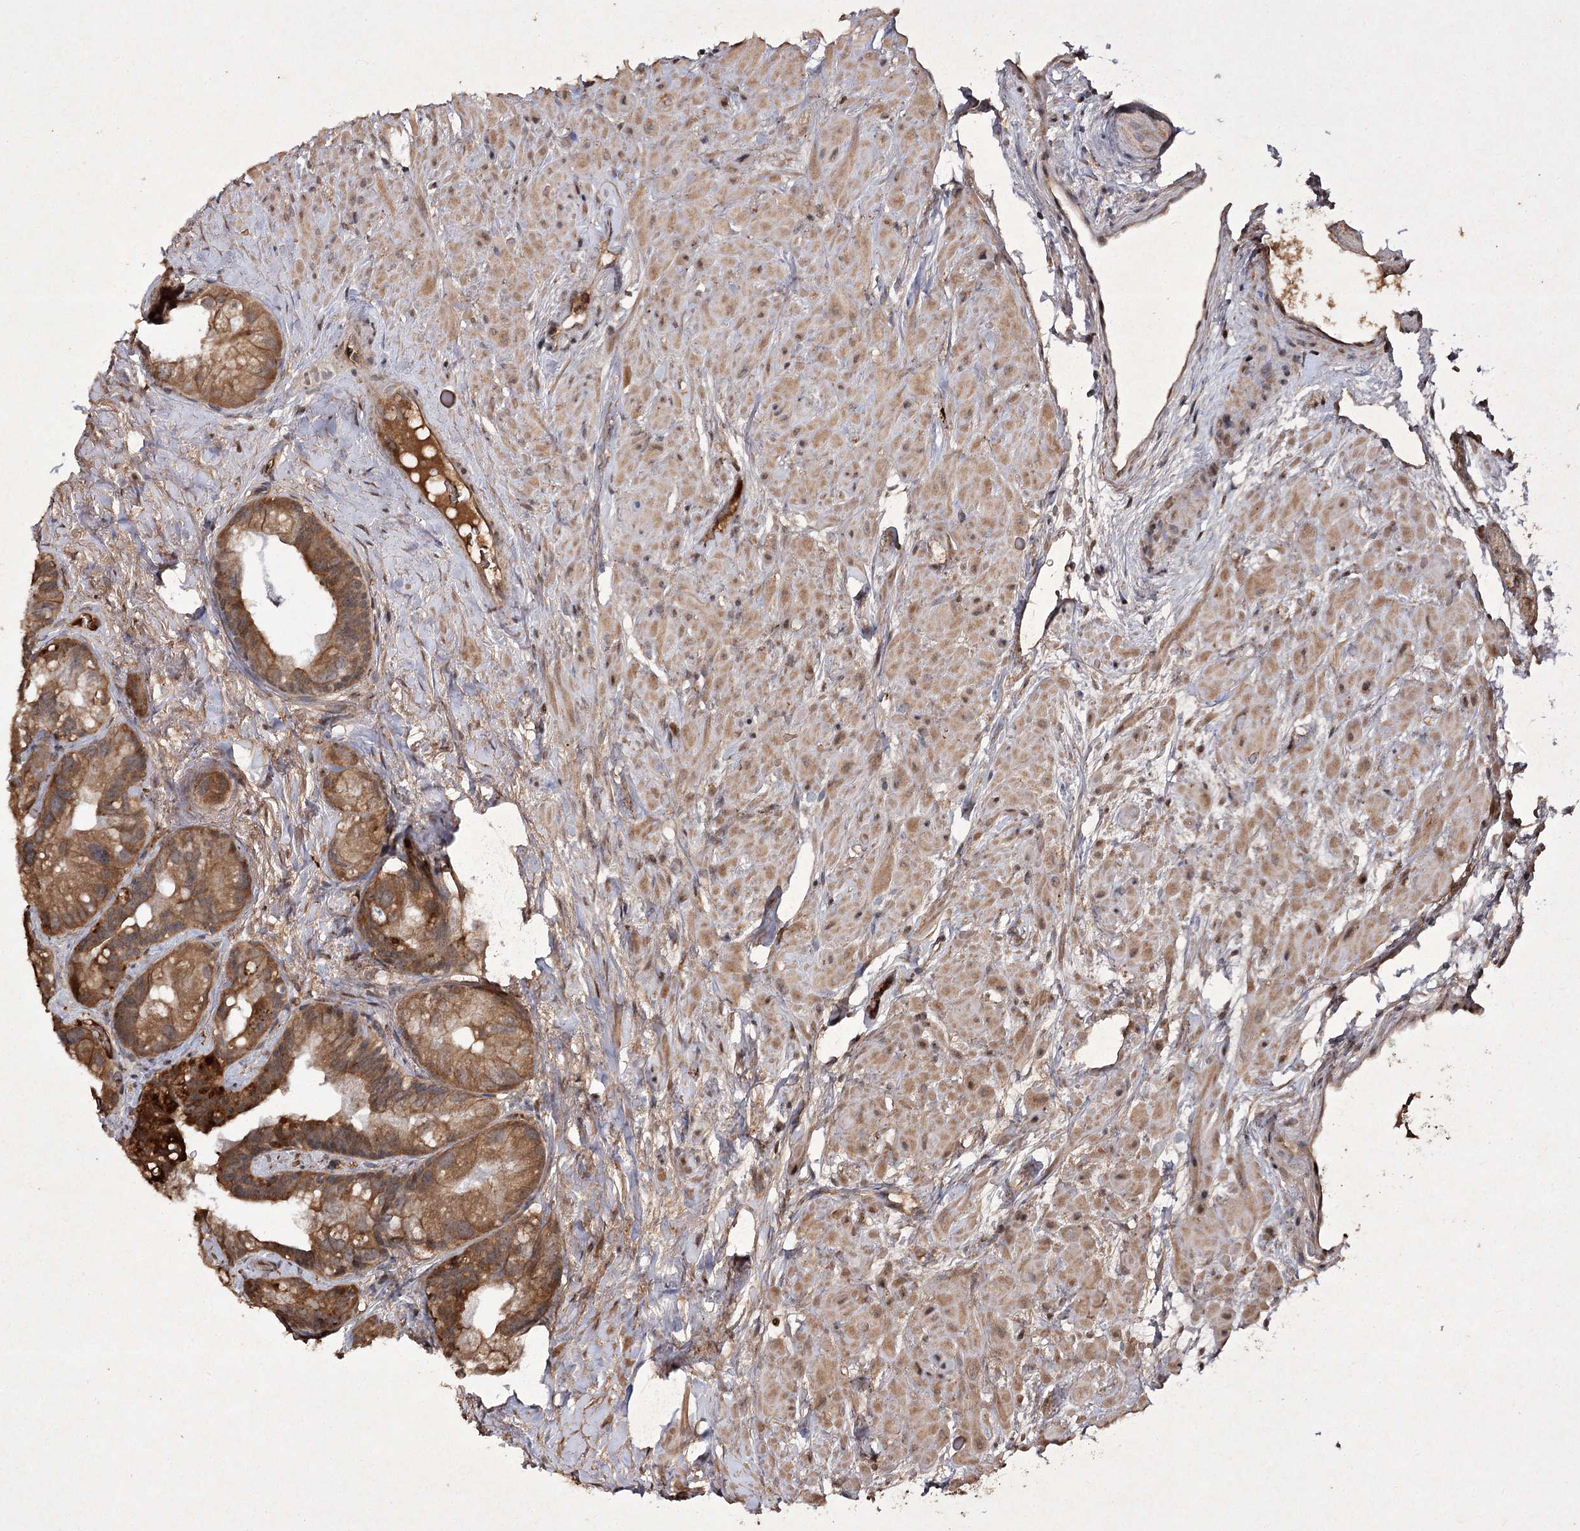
{"staining": {"intensity": "moderate", "quantity": ">75%", "location": "cytoplasmic/membranous"}, "tissue": "prostate cancer", "cell_type": "Tumor cells", "image_type": "cancer", "snomed": [{"axis": "morphology", "description": "Normal tissue, NOS"}, {"axis": "morphology", "description": "Adenocarcinoma, Low grade"}, {"axis": "topography", "description": "Prostate"}], "caption": "Prostate adenocarcinoma (low-grade) stained with immunohistochemistry shows moderate cytoplasmic/membranous expression in about >75% of tumor cells. The protein of interest is shown in brown color, while the nuclei are stained blue.", "gene": "FANCL", "patient": {"sex": "male", "age": 72}}